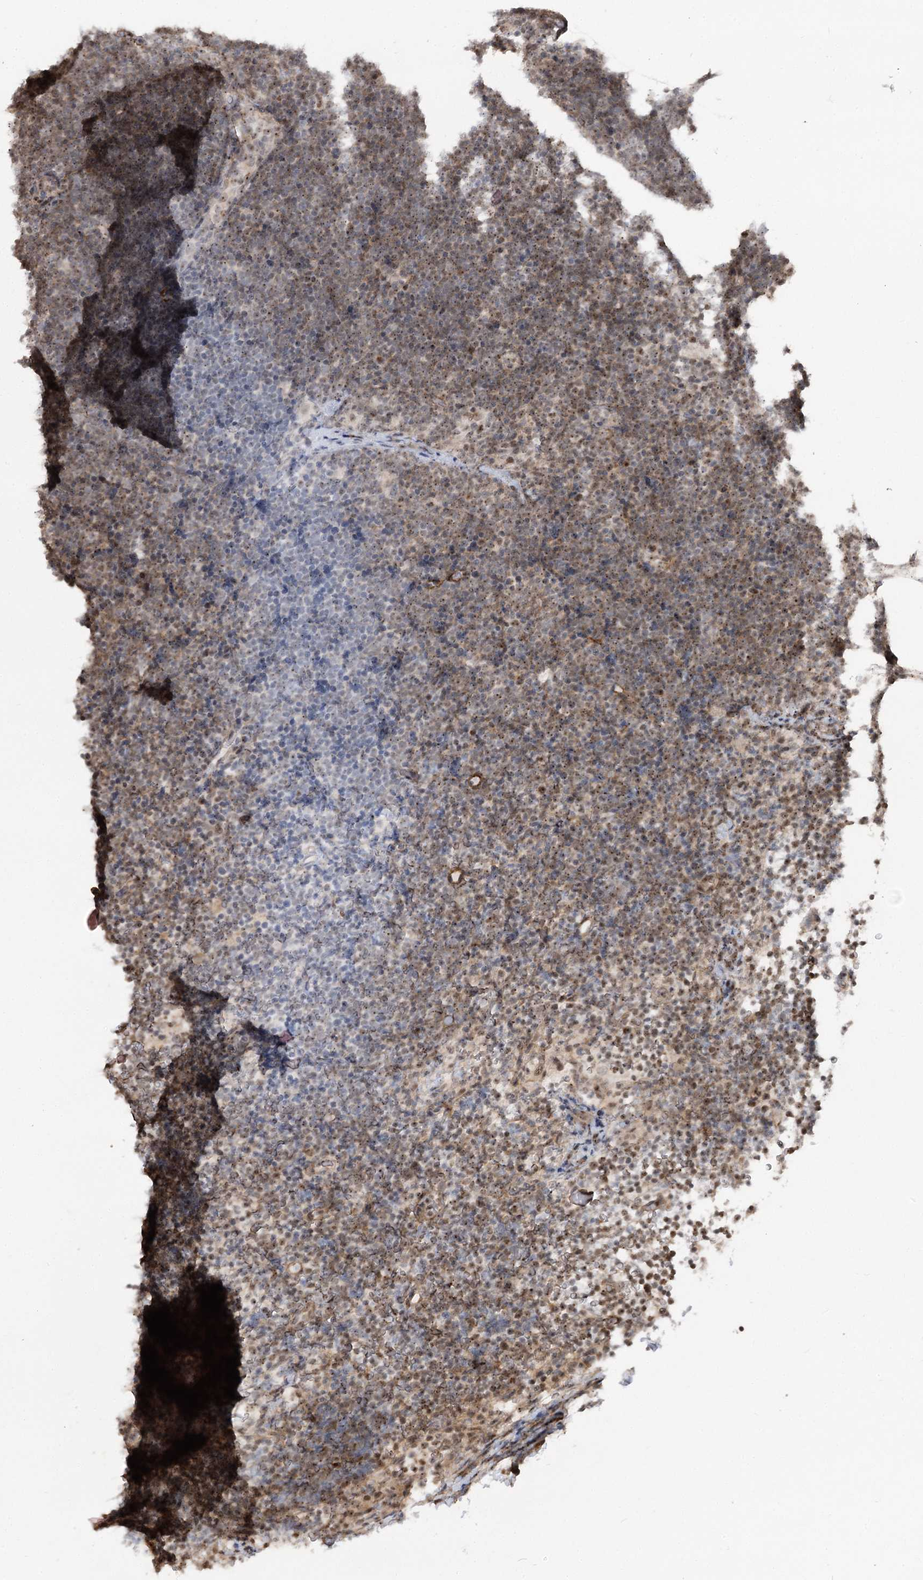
{"staining": {"intensity": "moderate", "quantity": "25%-75%", "location": "nuclear"}, "tissue": "lymphoma", "cell_type": "Tumor cells", "image_type": "cancer", "snomed": [{"axis": "morphology", "description": "Malignant lymphoma, non-Hodgkin's type, High grade"}, {"axis": "topography", "description": "Lymph node"}], "caption": "Protein staining demonstrates moderate nuclear staining in about 25%-75% of tumor cells in lymphoma.", "gene": "GNL3L", "patient": {"sex": "male", "age": 13}}